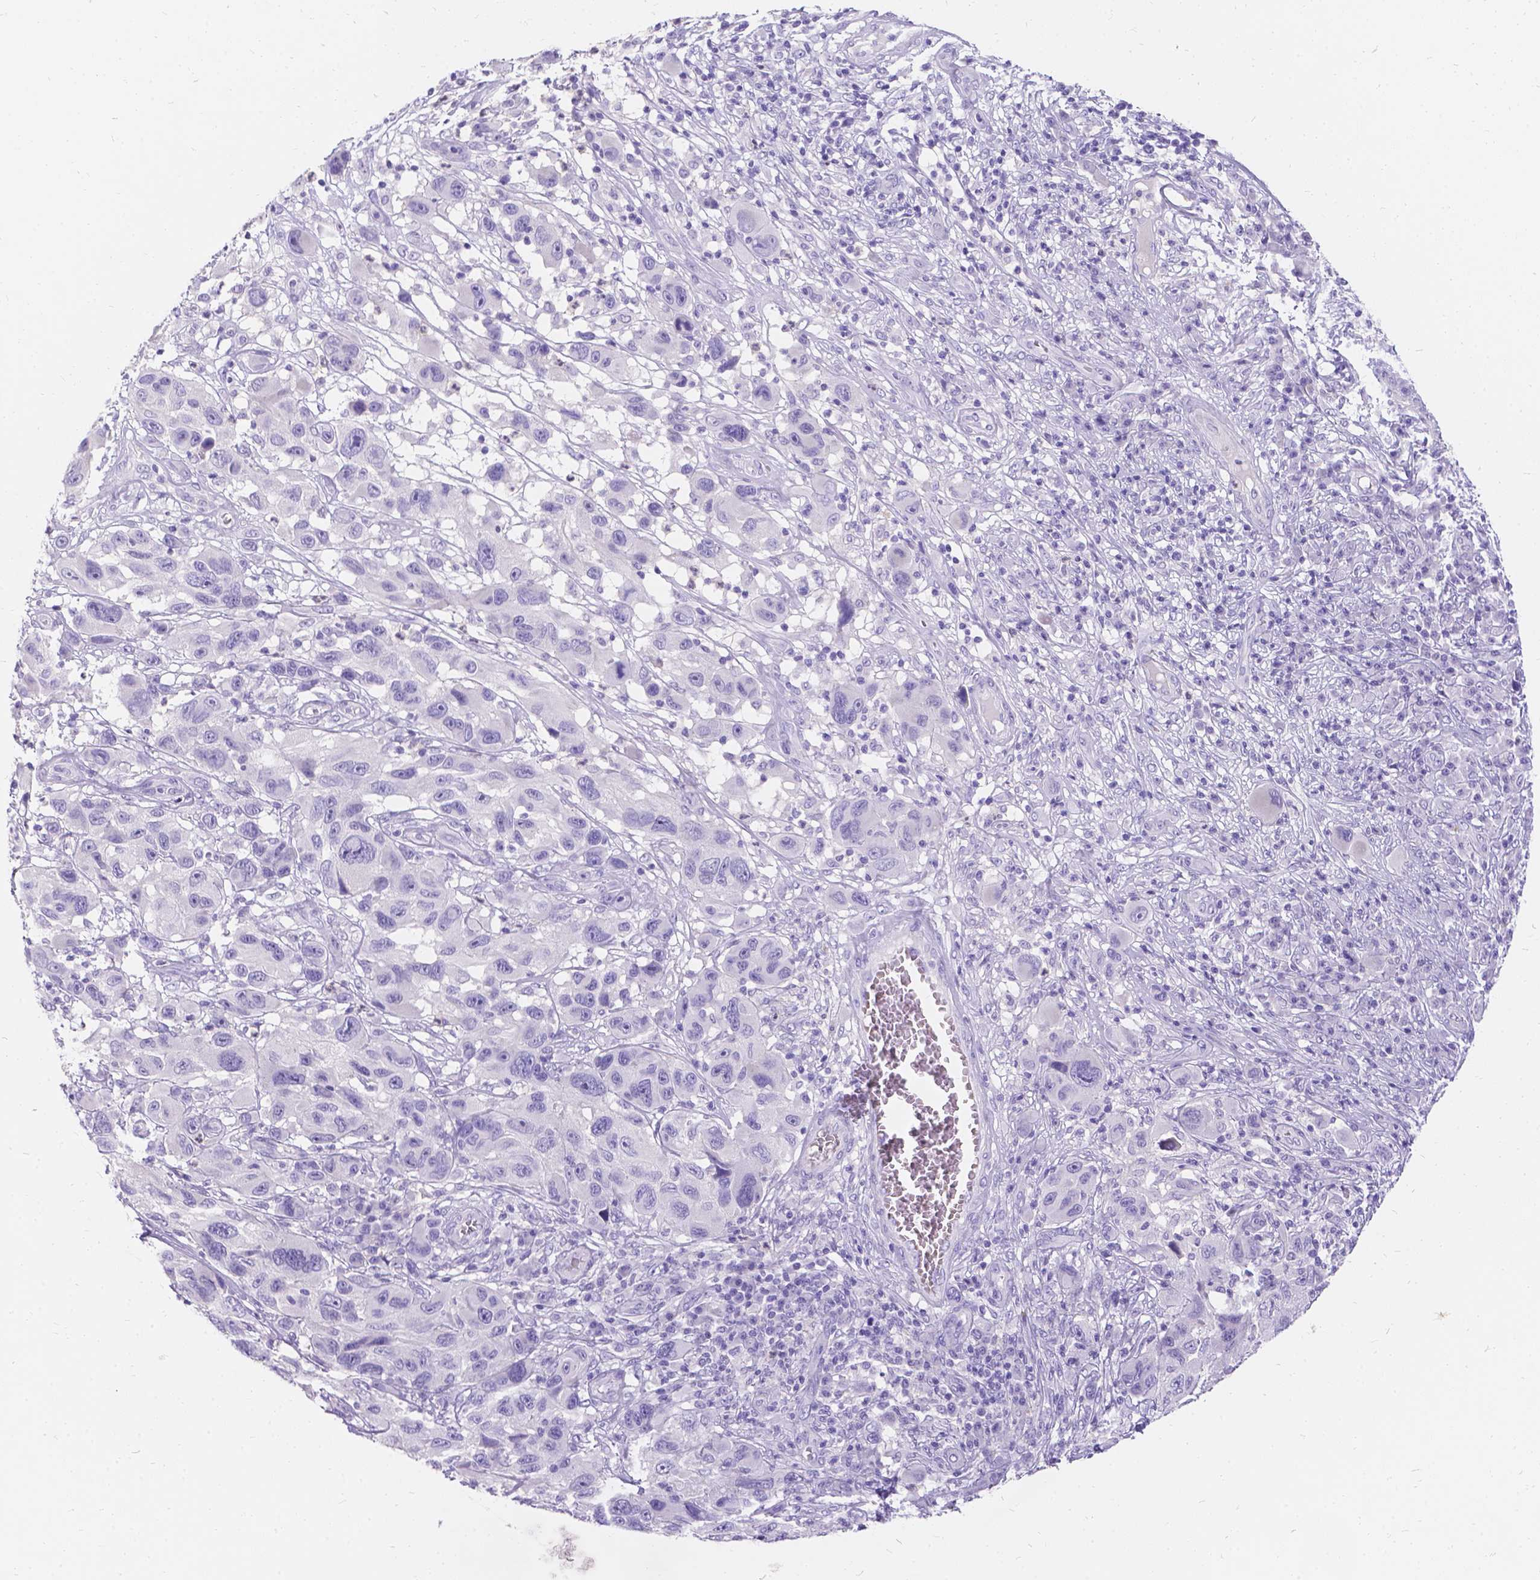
{"staining": {"intensity": "negative", "quantity": "none", "location": "none"}, "tissue": "melanoma", "cell_type": "Tumor cells", "image_type": "cancer", "snomed": [{"axis": "morphology", "description": "Malignant melanoma, NOS"}, {"axis": "topography", "description": "Skin"}], "caption": "High magnification brightfield microscopy of melanoma stained with DAB (brown) and counterstained with hematoxylin (blue): tumor cells show no significant staining.", "gene": "GNRHR", "patient": {"sex": "male", "age": 53}}